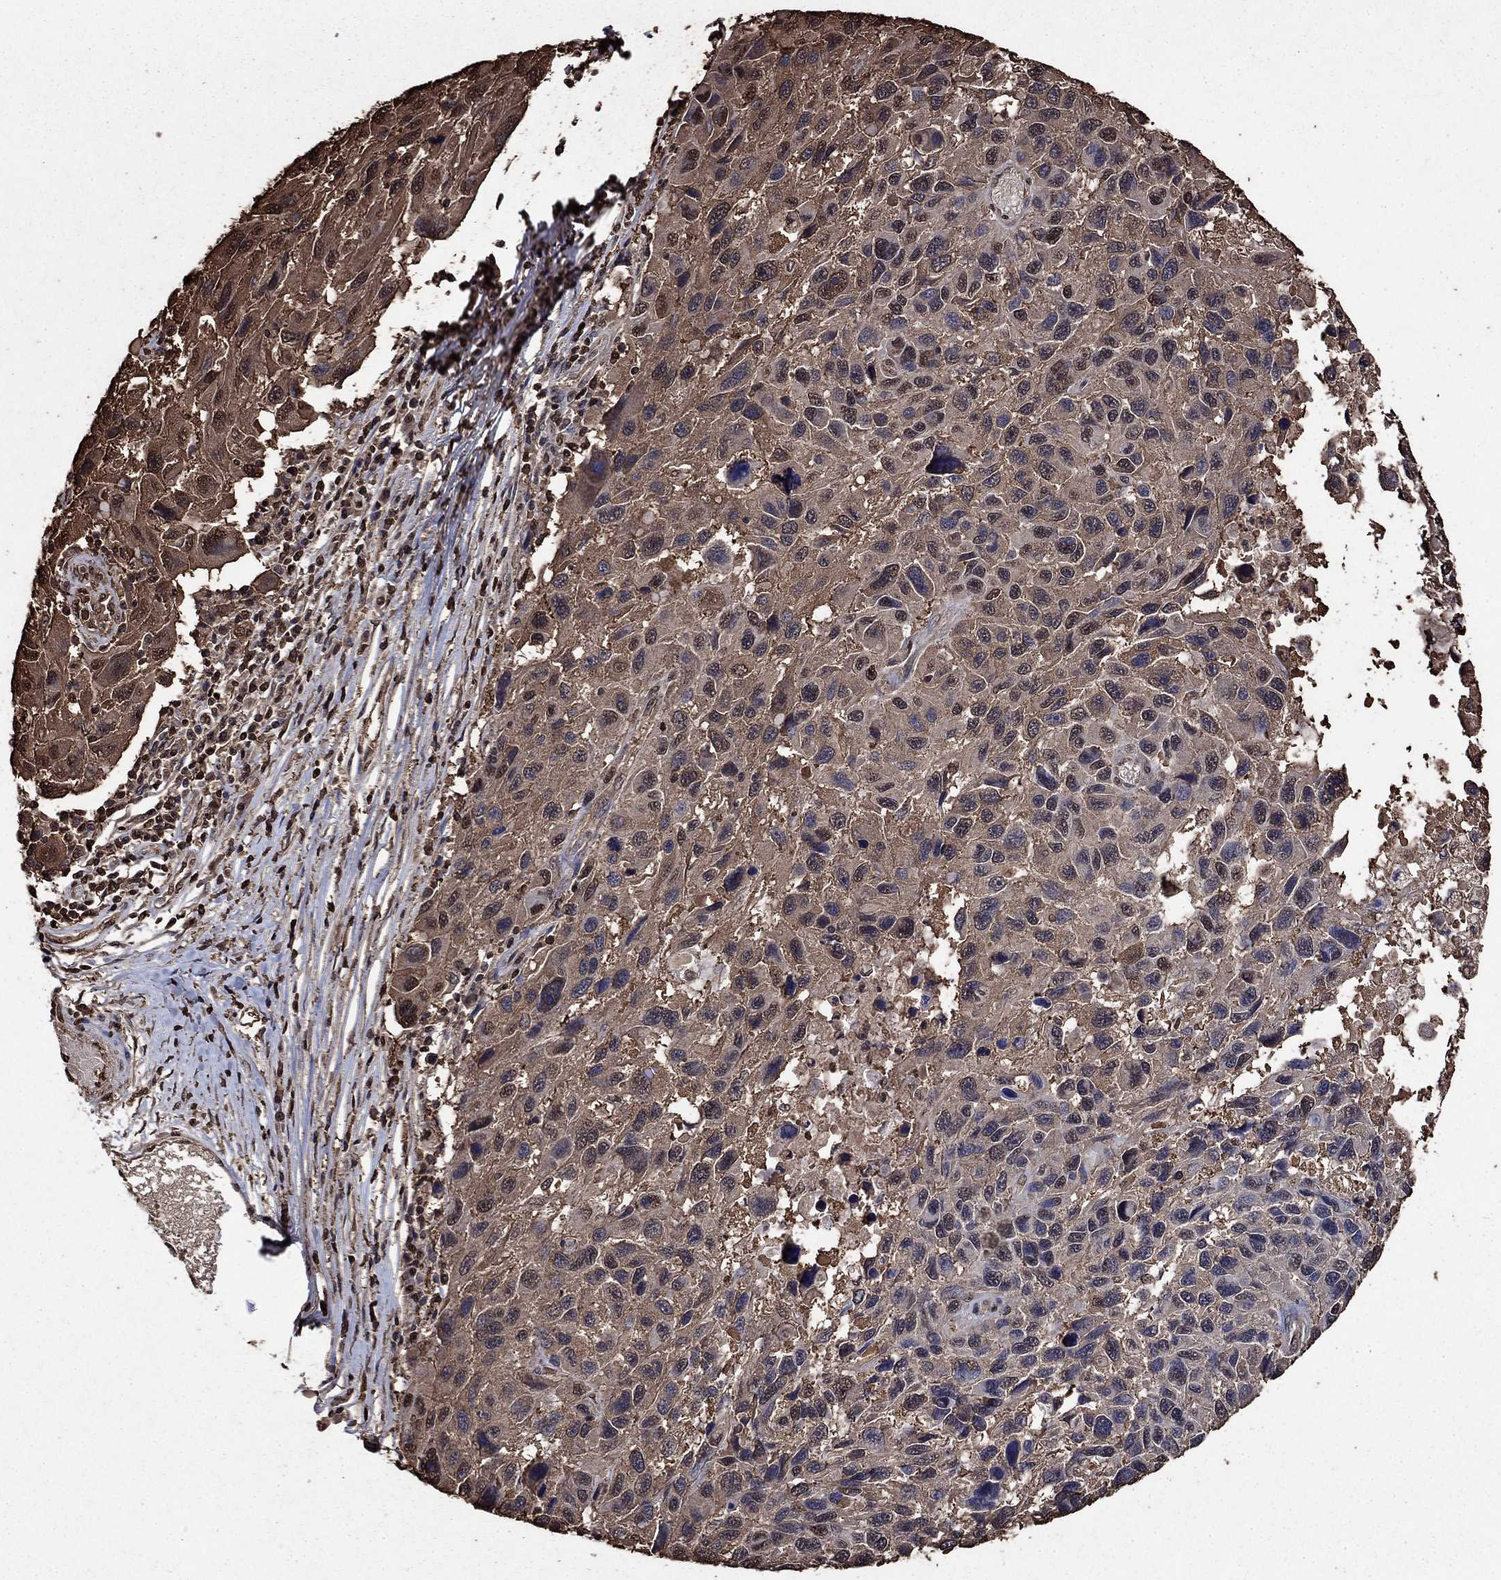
{"staining": {"intensity": "moderate", "quantity": "25%-75%", "location": "cytoplasmic/membranous"}, "tissue": "melanoma", "cell_type": "Tumor cells", "image_type": "cancer", "snomed": [{"axis": "morphology", "description": "Malignant melanoma, NOS"}, {"axis": "topography", "description": "Skin"}], "caption": "Brown immunohistochemical staining in malignant melanoma shows moderate cytoplasmic/membranous positivity in about 25%-75% of tumor cells.", "gene": "GAPDH", "patient": {"sex": "male", "age": 53}}